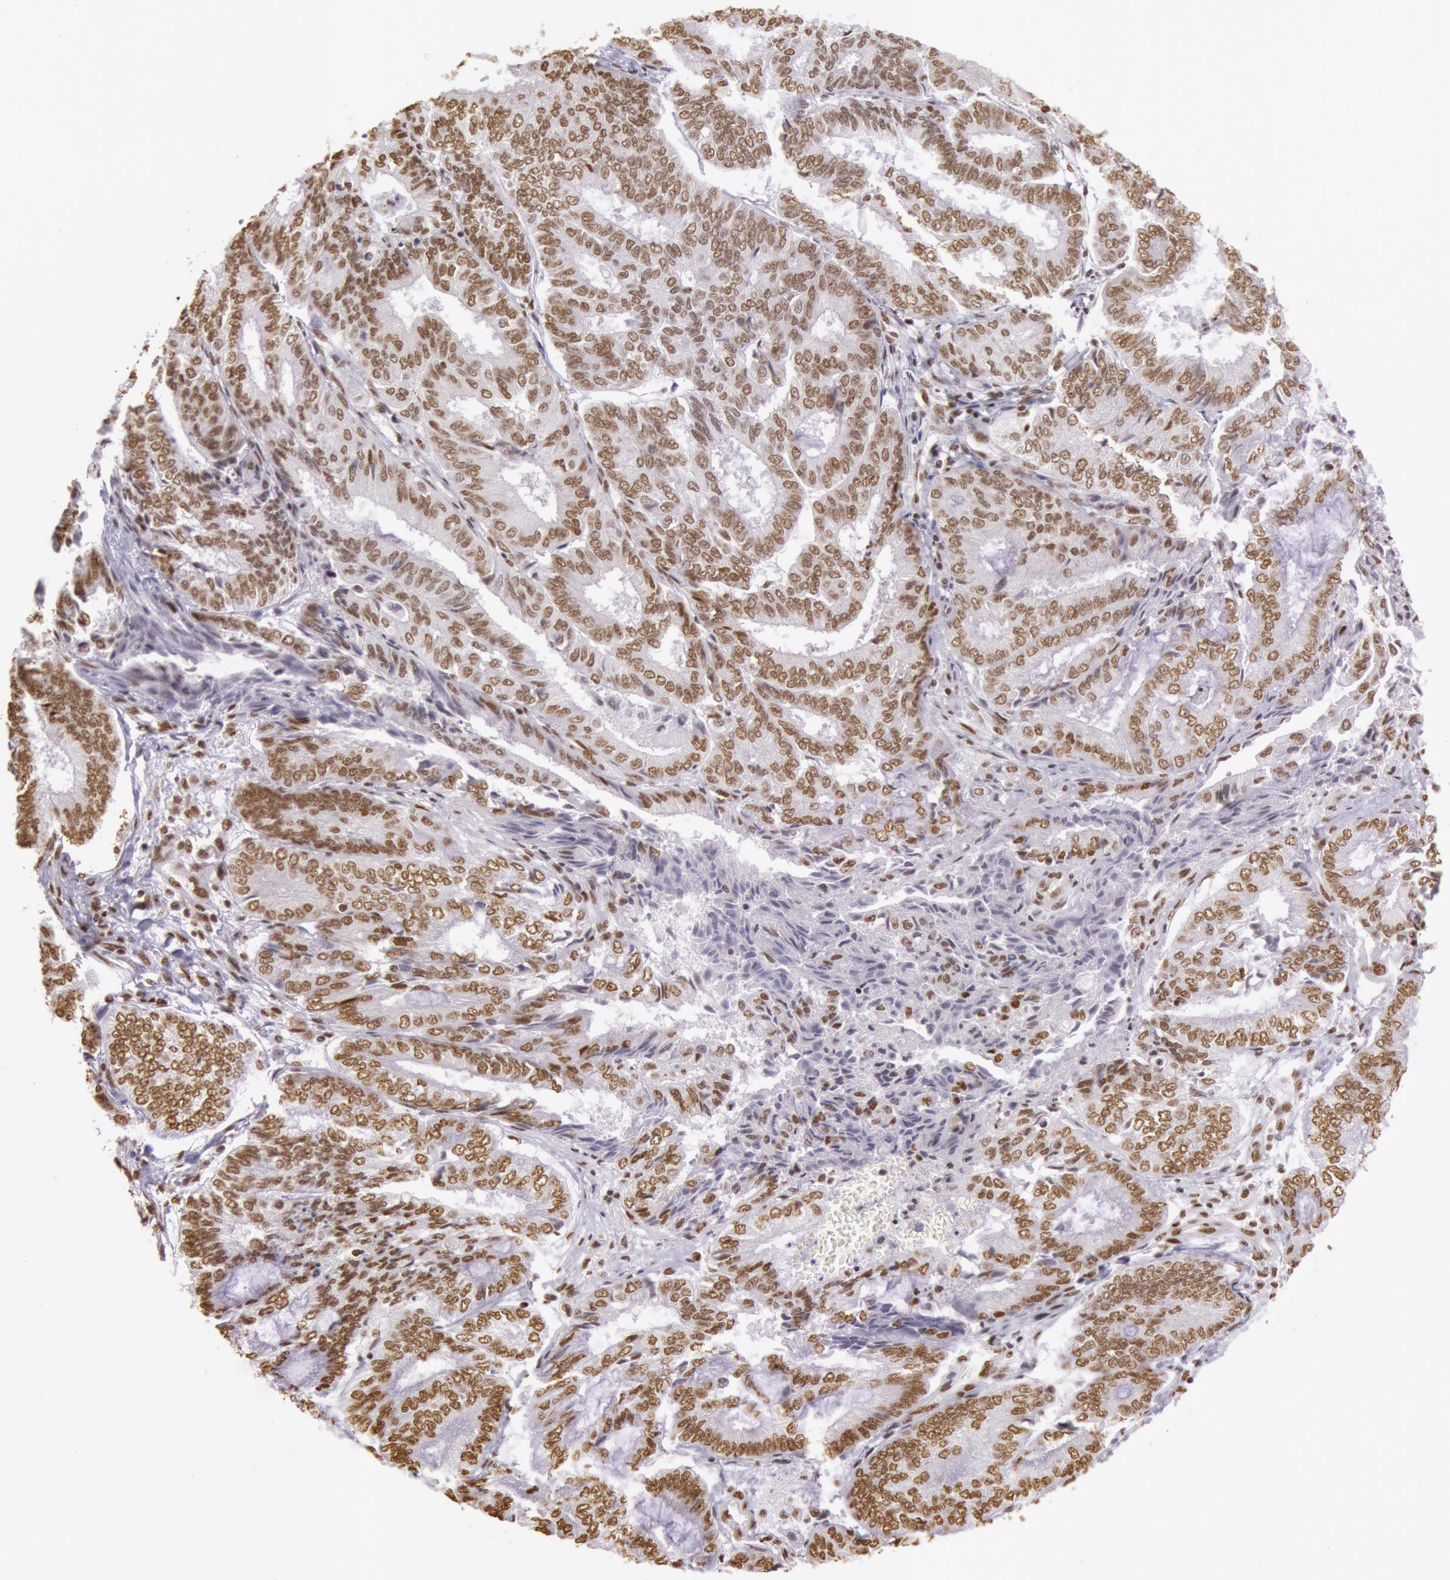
{"staining": {"intensity": "moderate", "quantity": ">75%", "location": "nuclear"}, "tissue": "endometrial cancer", "cell_type": "Tumor cells", "image_type": "cancer", "snomed": [{"axis": "morphology", "description": "Adenocarcinoma, NOS"}, {"axis": "topography", "description": "Endometrium"}], "caption": "The histopathology image reveals immunohistochemical staining of endometrial cancer. There is moderate nuclear positivity is seen in approximately >75% of tumor cells.", "gene": "HNRNPH2", "patient": {"sex": "female", "age": 59}}